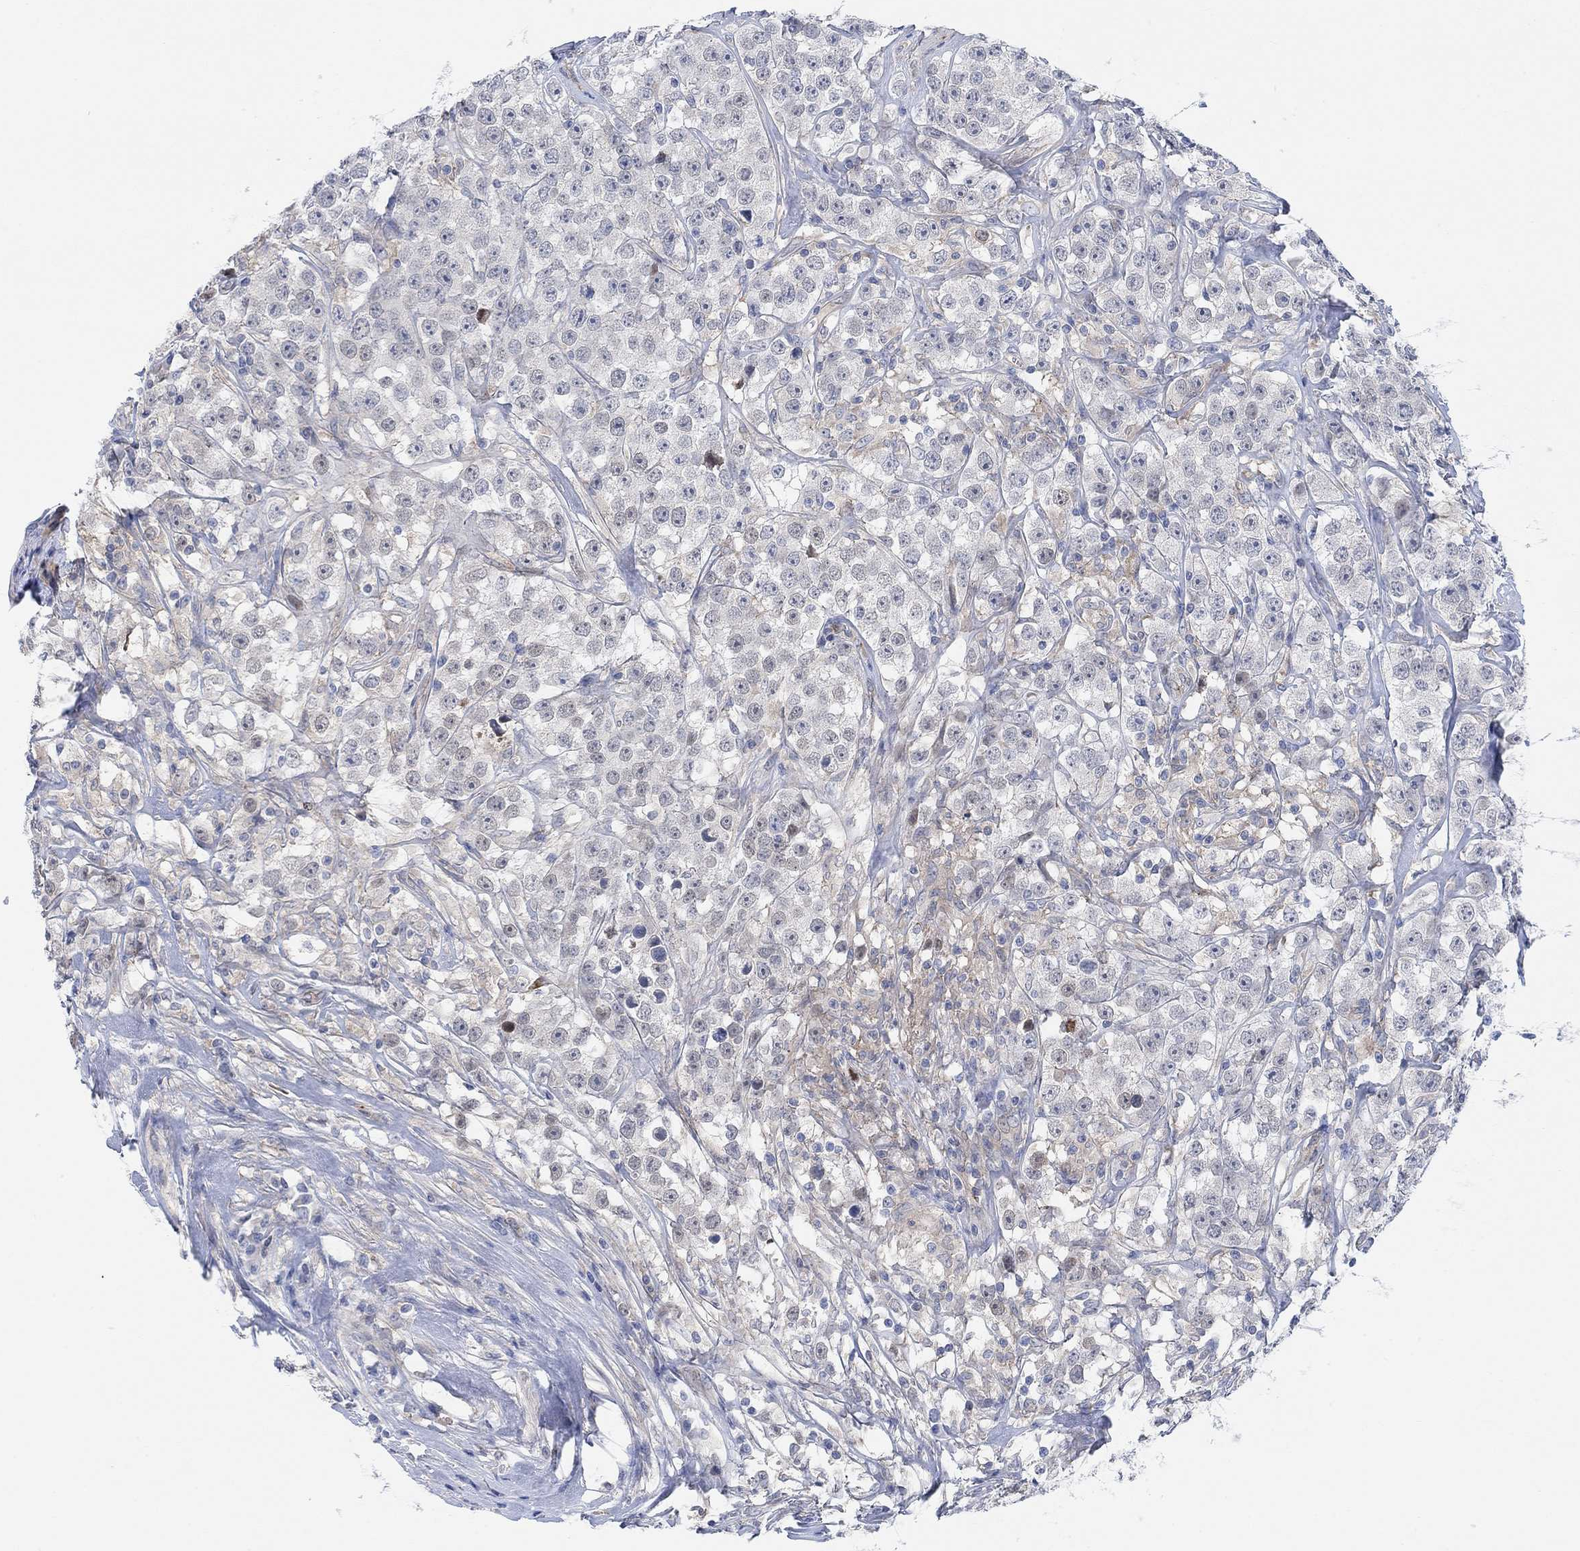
{"staining": {"intensity": "negative", "quantity": "none", "location": "none"}, "tissue": "testis cancer", "cell_type": "Tumor cells", "image_type": "cancer", "snomed": [{"axis": "morphology", "description": "Seminoma, NOS"}, {"axis": "topography", "description": "Testis"}], "caption": "Protein analysis of seminoma (testis) exhibits no significant positivity in tumor cells. (DAB IHC with hematoxylin counter stain).", "gene": "PMFBP1", "patient": {"sex": "male", "age": 59}}